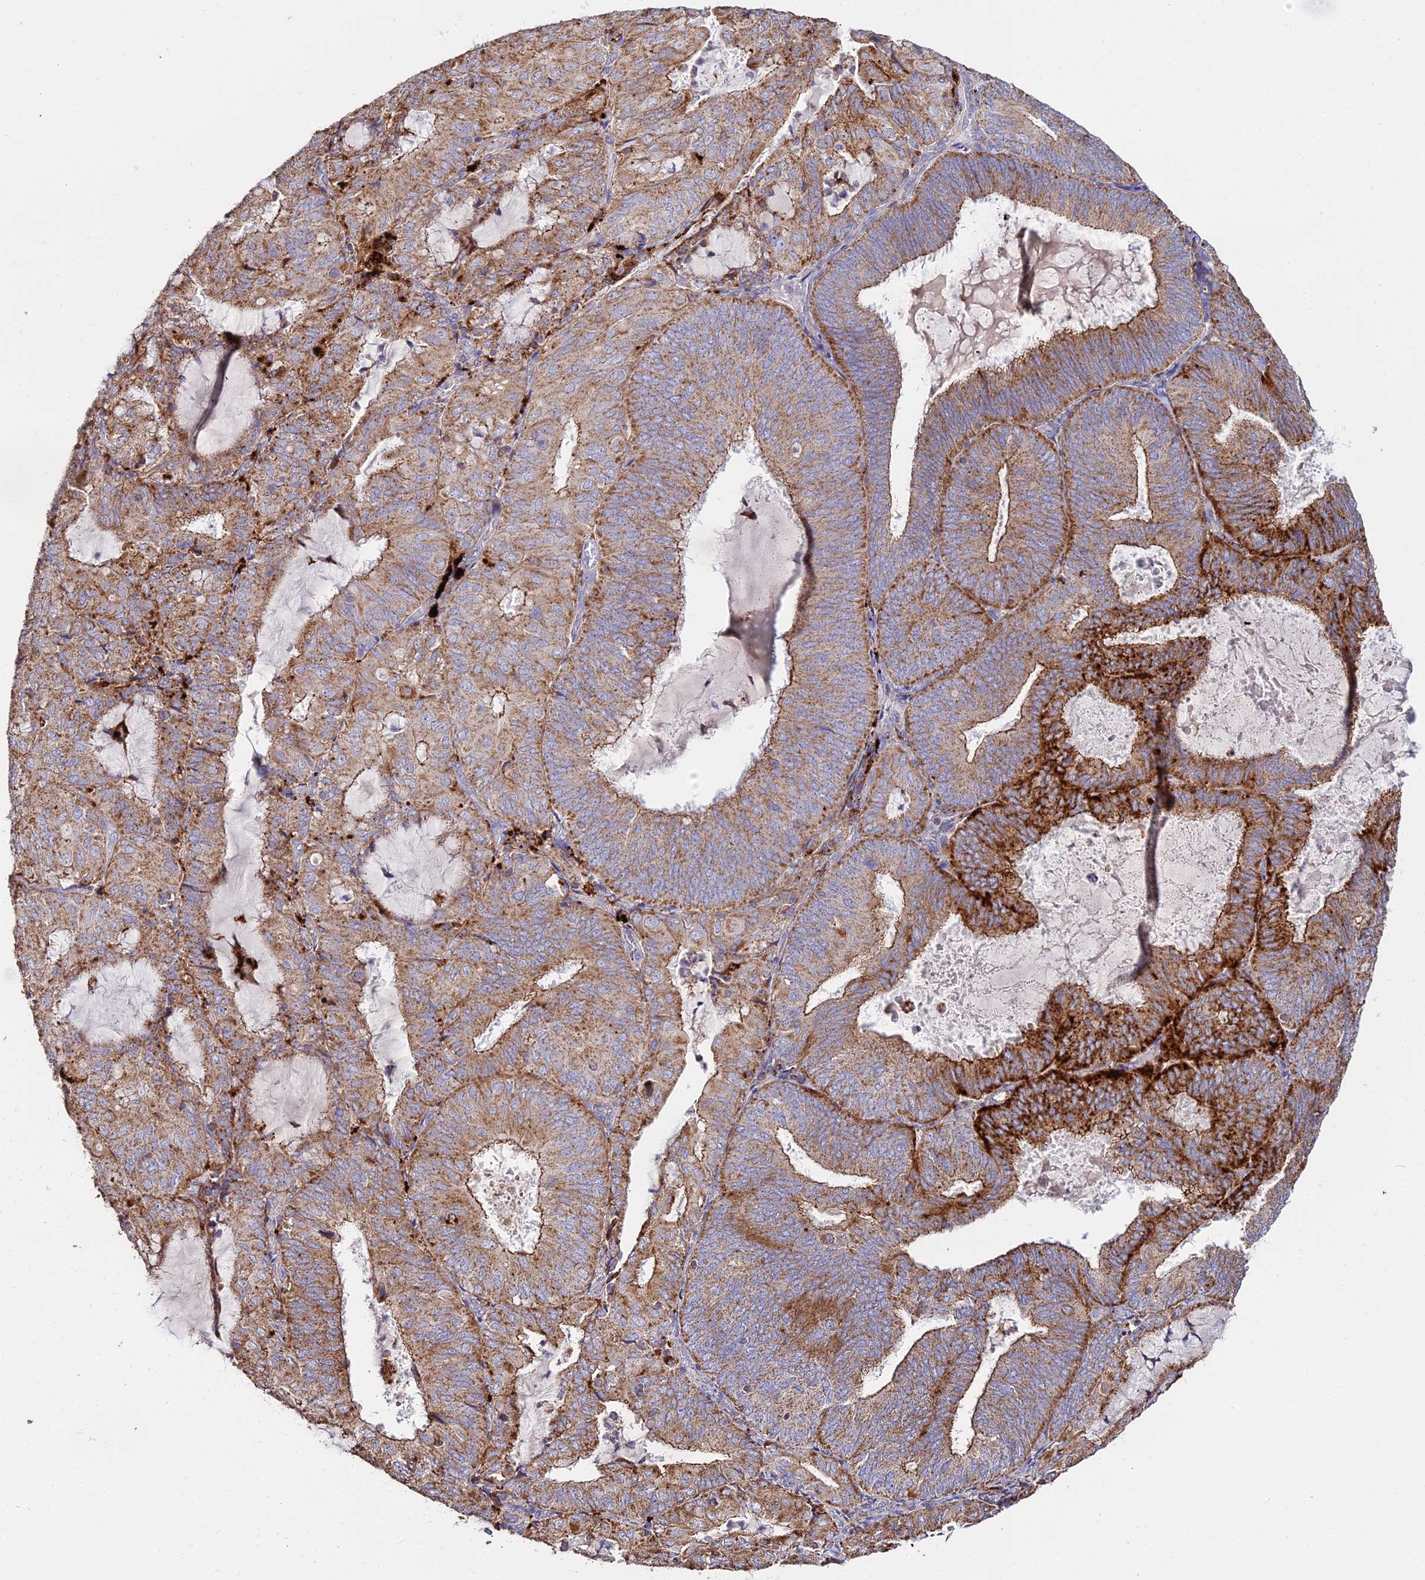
{"staining": {"intensity": "strong", "quantity": ">75%", "location": "cytoplasmic/membranous"}, "tissue": "endometrial cancer", "cell_type": "Tumor cells", "image_type": "cancer", "snomed": [{"axis": "morphology", "description": "Adenocarcinoma, NOS"}, {"axis": "topography", "description": "Endometrium"}], "caption": "High-magnification brightfield microscopy of endometrial cancer (adenocarcinoma) stained with DAB (brown) and counterstained with hematoxylin (blue). tumor cells exhibit strong cytoplasmic/membranous staining is identified in about>75% of cells.", "gene": "PNLIPRP3", "patient": {"sex": "female", "age": 81}}